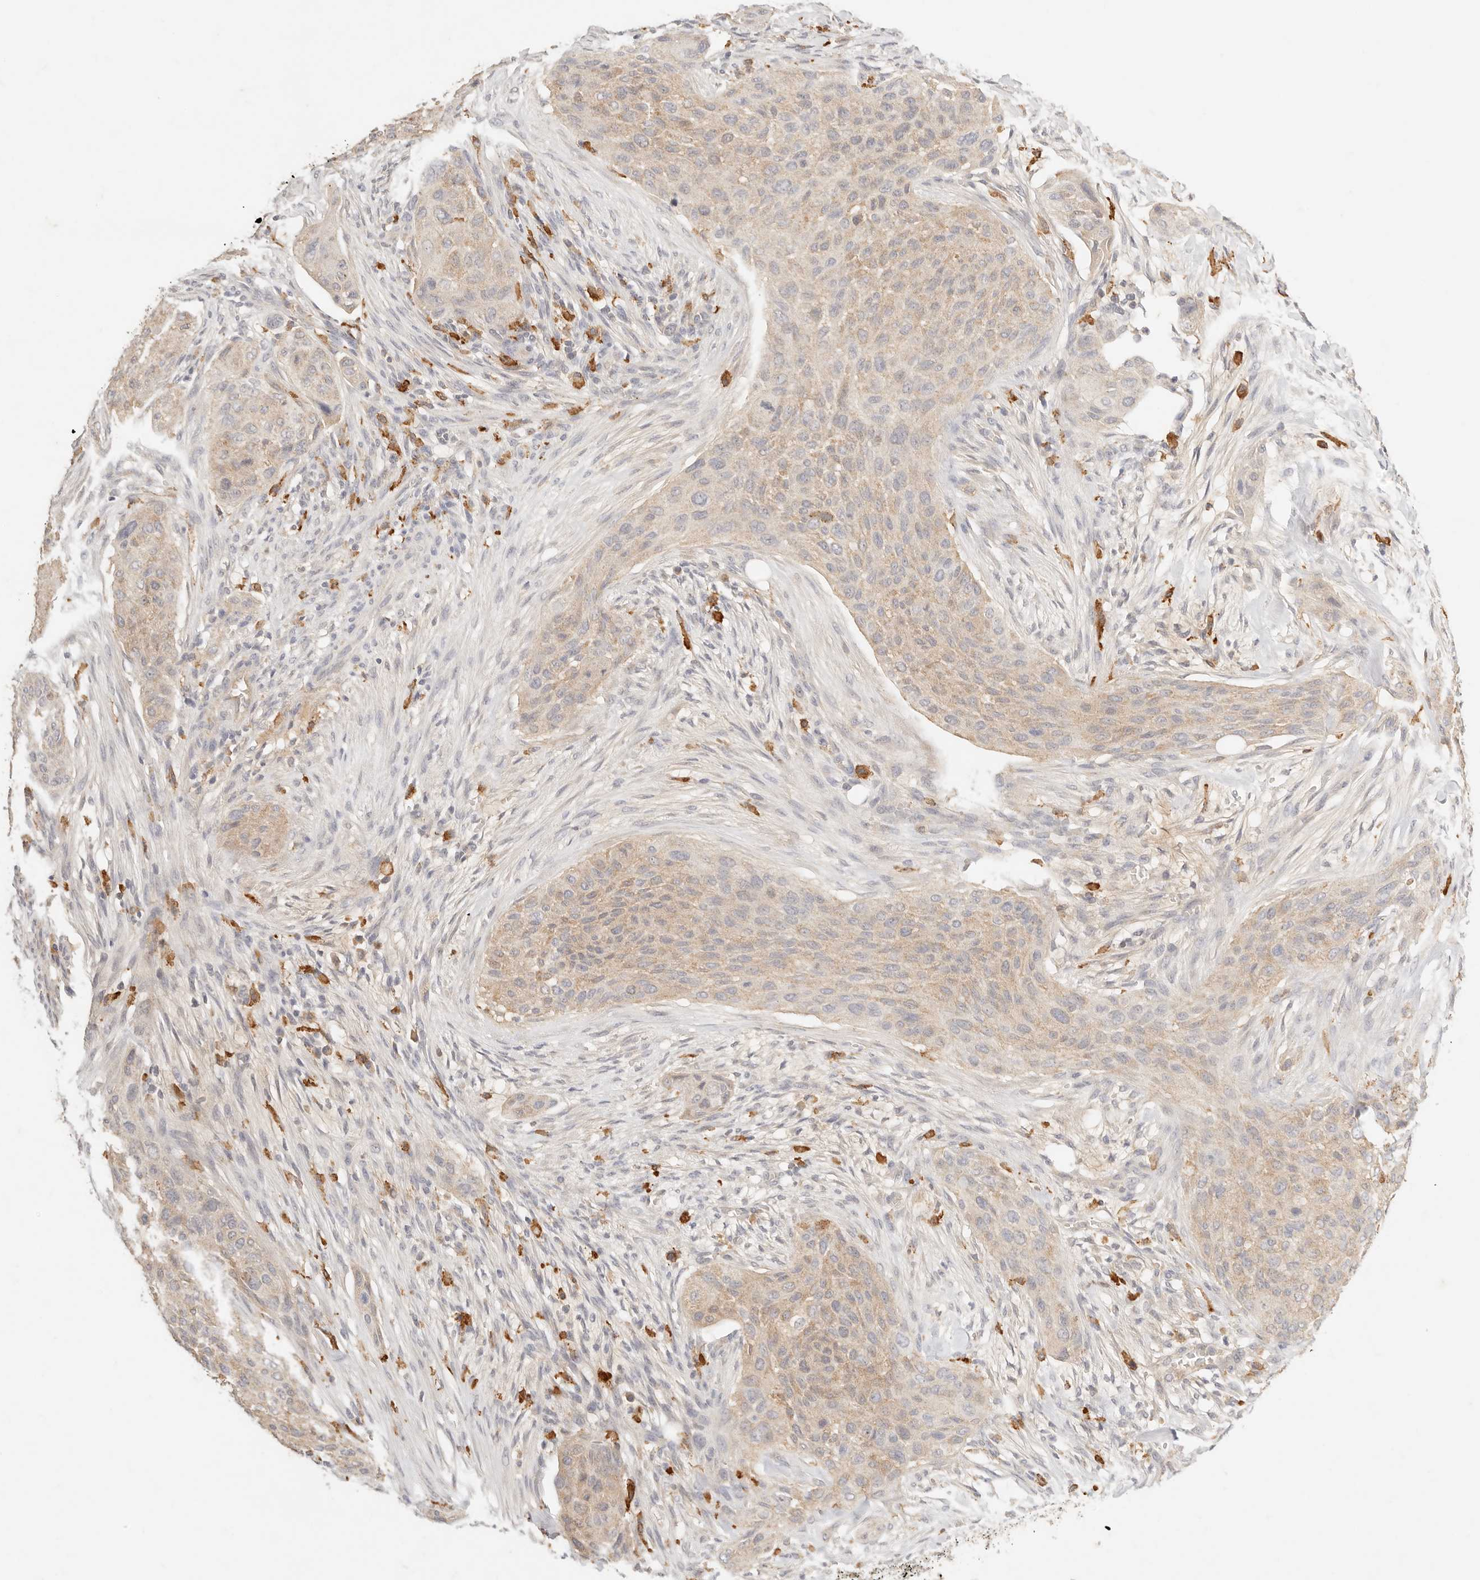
{"staining": {"intensity": "weak", "quantity": ">75%", "location": "cytoplasmic/membranous"}, "tissue": "urothelial cancer", "cell_type": "Tumor cells", "image_type": "cancer", "snomed": [{"axis": "morphology", "description": "Urothelial carcinoma, High grade"}, {"axis": "topography", "description": "Urinary bladder"}], "caption": "IHC histopathology image of neoplastic tissue: human high-grade urothelial carcinoma stained using IHC displays low levels of weak protein expression localized specifically in the cytoplasmic/membranous of tumor cells, appearing as a cytoplasmic/membranous brown color.", "gene": "HK2", "patient": {"sex": "male", "age": 35}}